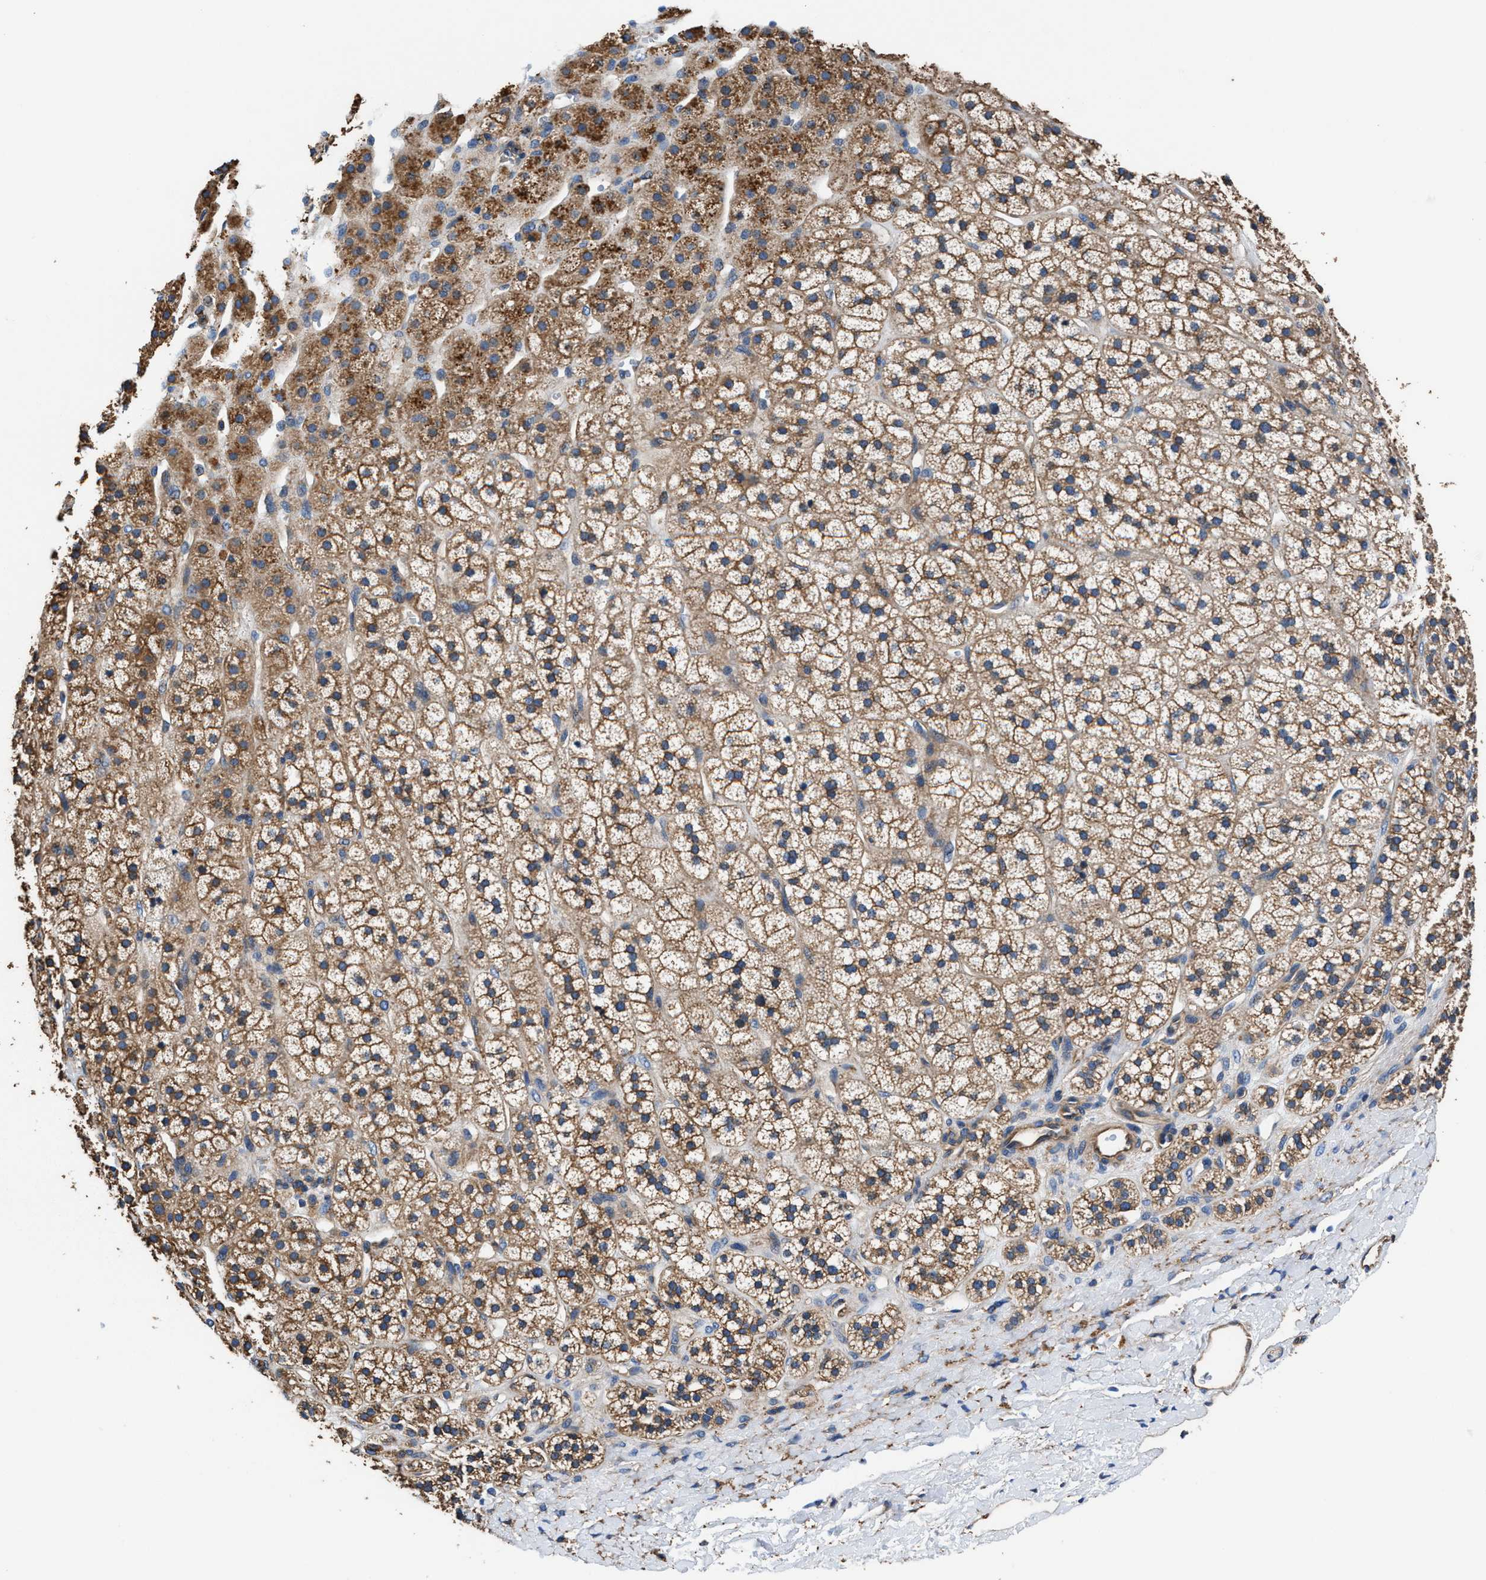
{"staining": {"intensity": "moderate", "quantity": ">75%", "location": "cytoplasmic/membranous"}, "tissue": "adrenal gland", "cell_type": "Glandular cells", "image_type": "normal", "snomed": [{"axis": "morphology", "description": "Normal tissue, NOS"}, {"axis": "topography", "description": "Adrenal gland"}], "caption": "A brown stain shows moderate cytoplasmic/membranous expression of a protein in glandular cells of benign adrenal gland. (Brightfield microscopy of DAB IHC at high magnification).", "gene": "PPP1R9B", "patient": {"sex": "male", "age": 56}}